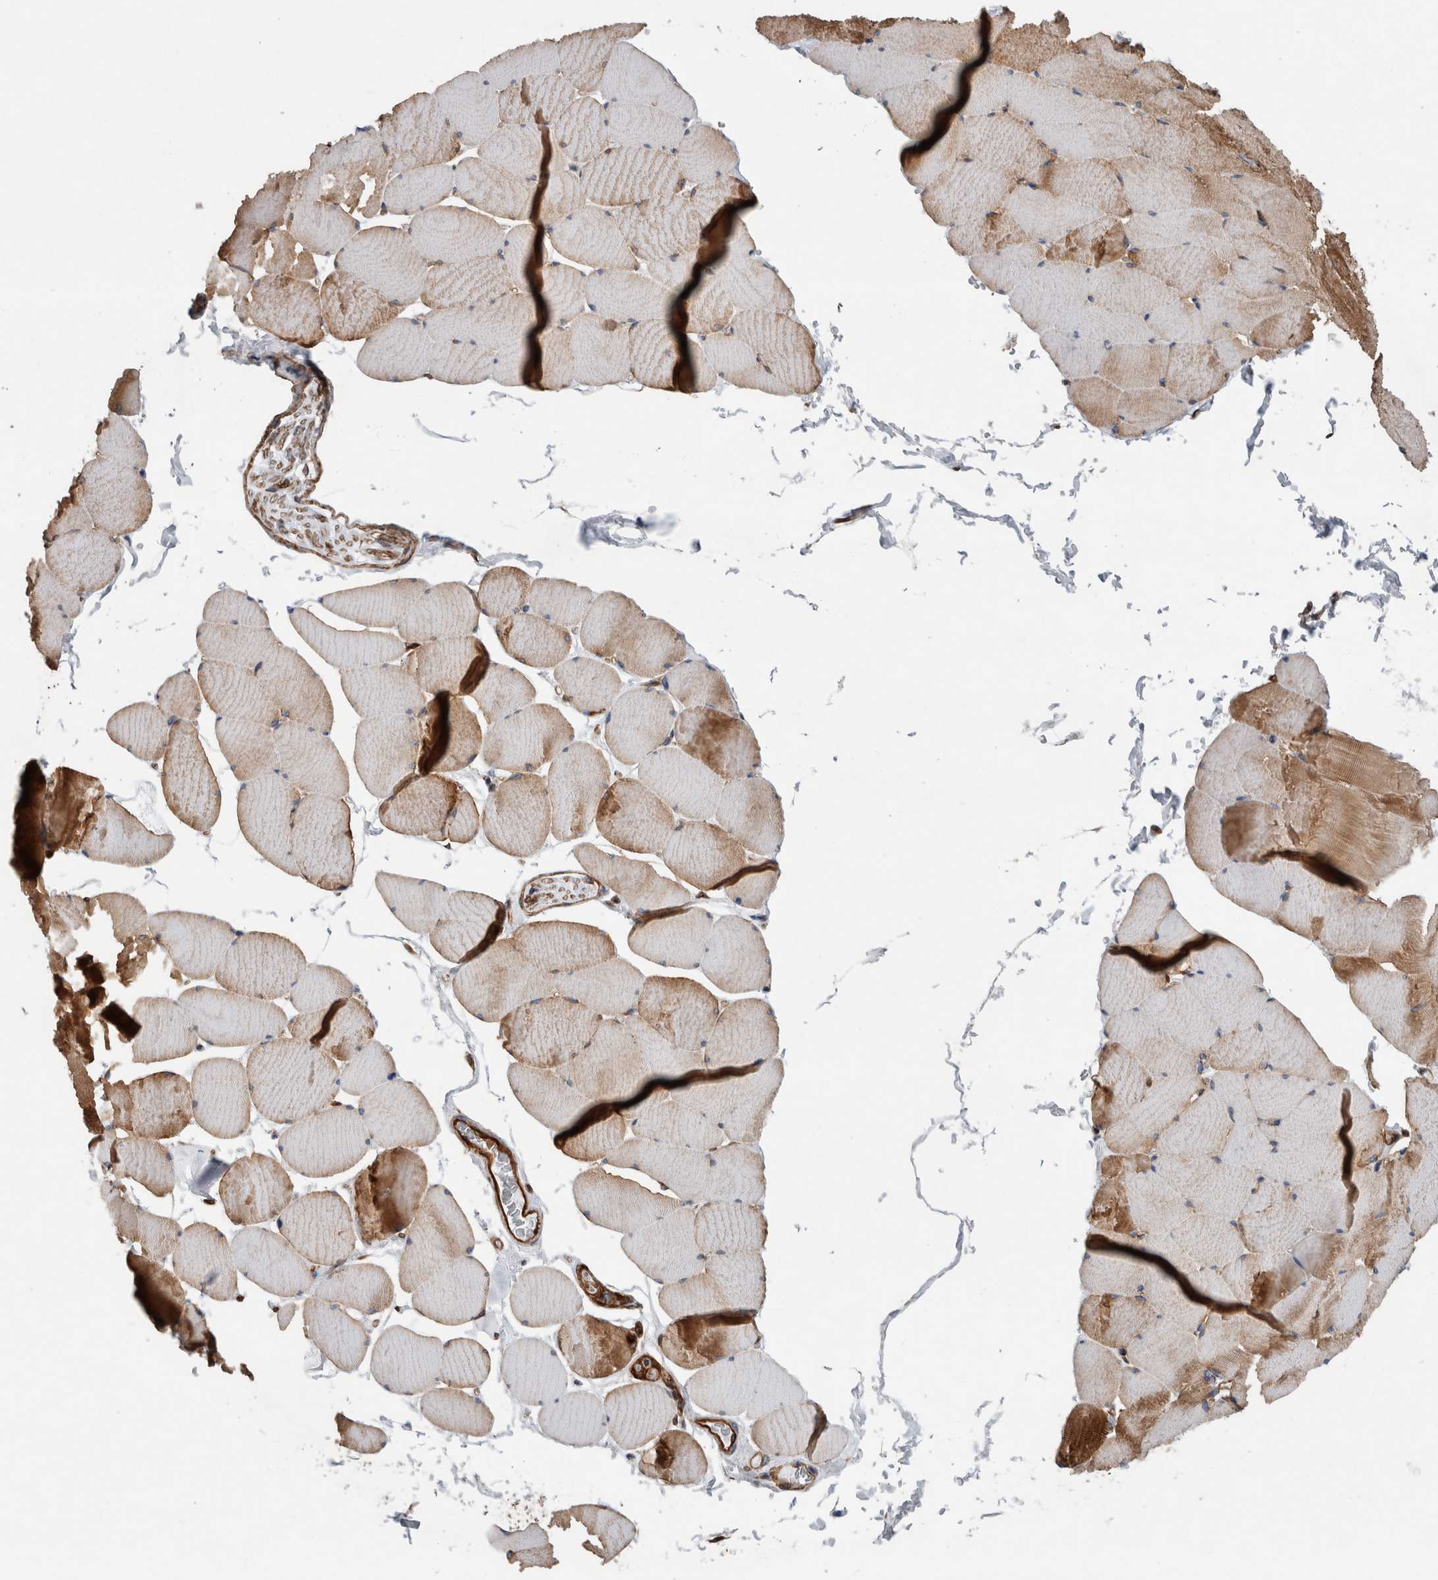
{"staining": {"intensity": "strong", "quantity": "25%-75%", "location": "cytoplasmic/membranous"}, "tissue": "skeletal muscle", "cell_type": "Myocytes", "image_type": "normal", "snomed": [{"axis": "morphology", "description": "Normal tissue, NOS"}, {"axis": "topography", "description": "Skeletal muscle"}], "caption": "Immunohistochemistry (IHC) micrograph of benign skeletal muscle: skeletal muscle stained using immunohistochemistry (IHC) shows high levels of strong protein expression localized specifically in the cytoplasmic/membranous of myocytes, appearing as a cytoplasmic/membranous brown color.", "gene": "PLEC", "patient": {"sex": "male", "age": 62}}